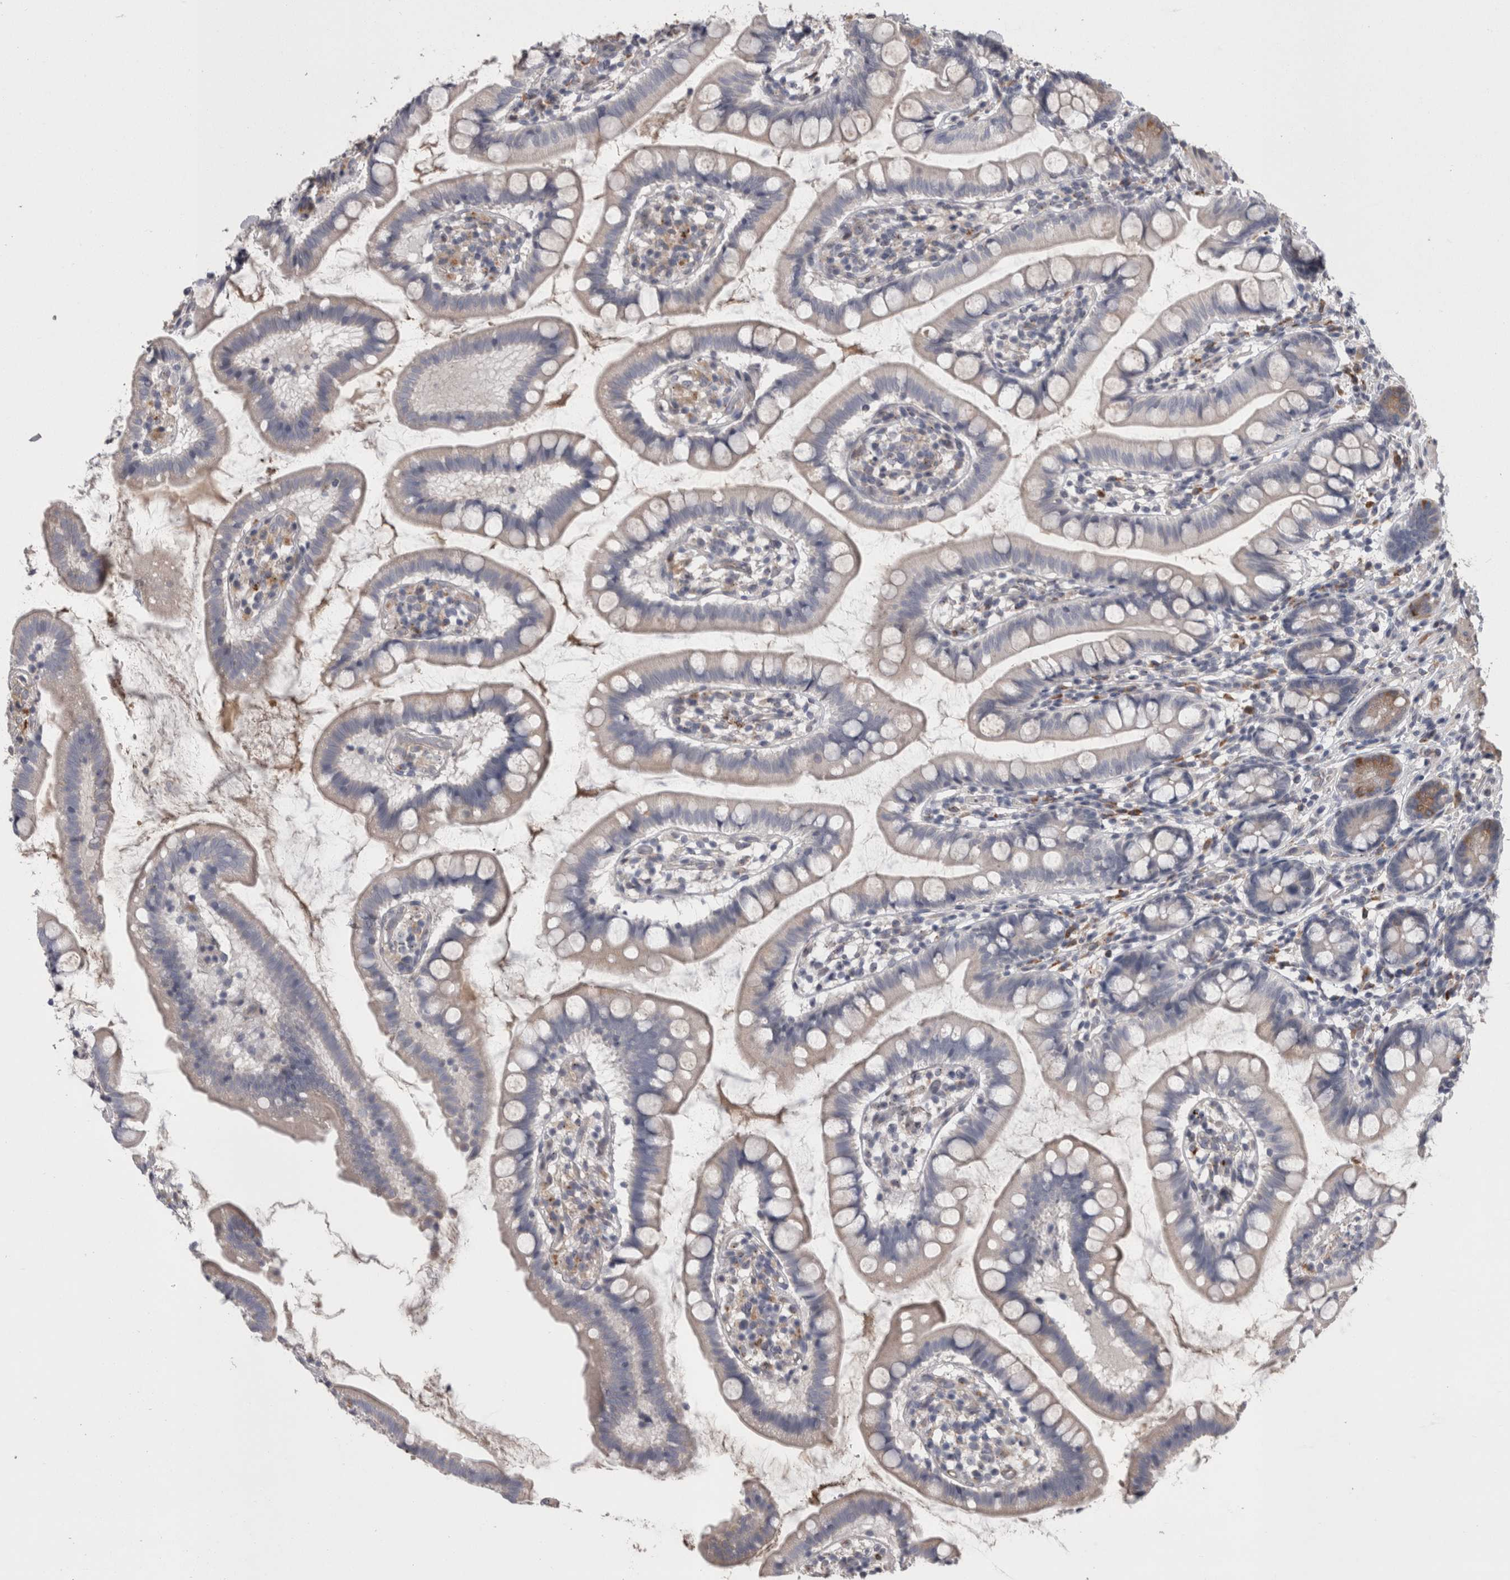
{"staining": {"intensity": "weak", "quantity": "<25%", "location": "cytoplasmic/membranous"}, "tissue": "small intestine", "cell_type": "Glandular cells", "image_type": "normal", "snomed": [{"axis": "morphology", "description": "Normal tissue, NOS"}, {"axis": "topography", "description": "Small intestine"}], "caption": "Immunohistochemical staining of unremarkable human small intestine shows no significant staining in glandular cells. (Brightfield microscopy of DAB IHC at high magnification).", "gene": "STC1", "patient": {"sex": "female", "age": 84}}